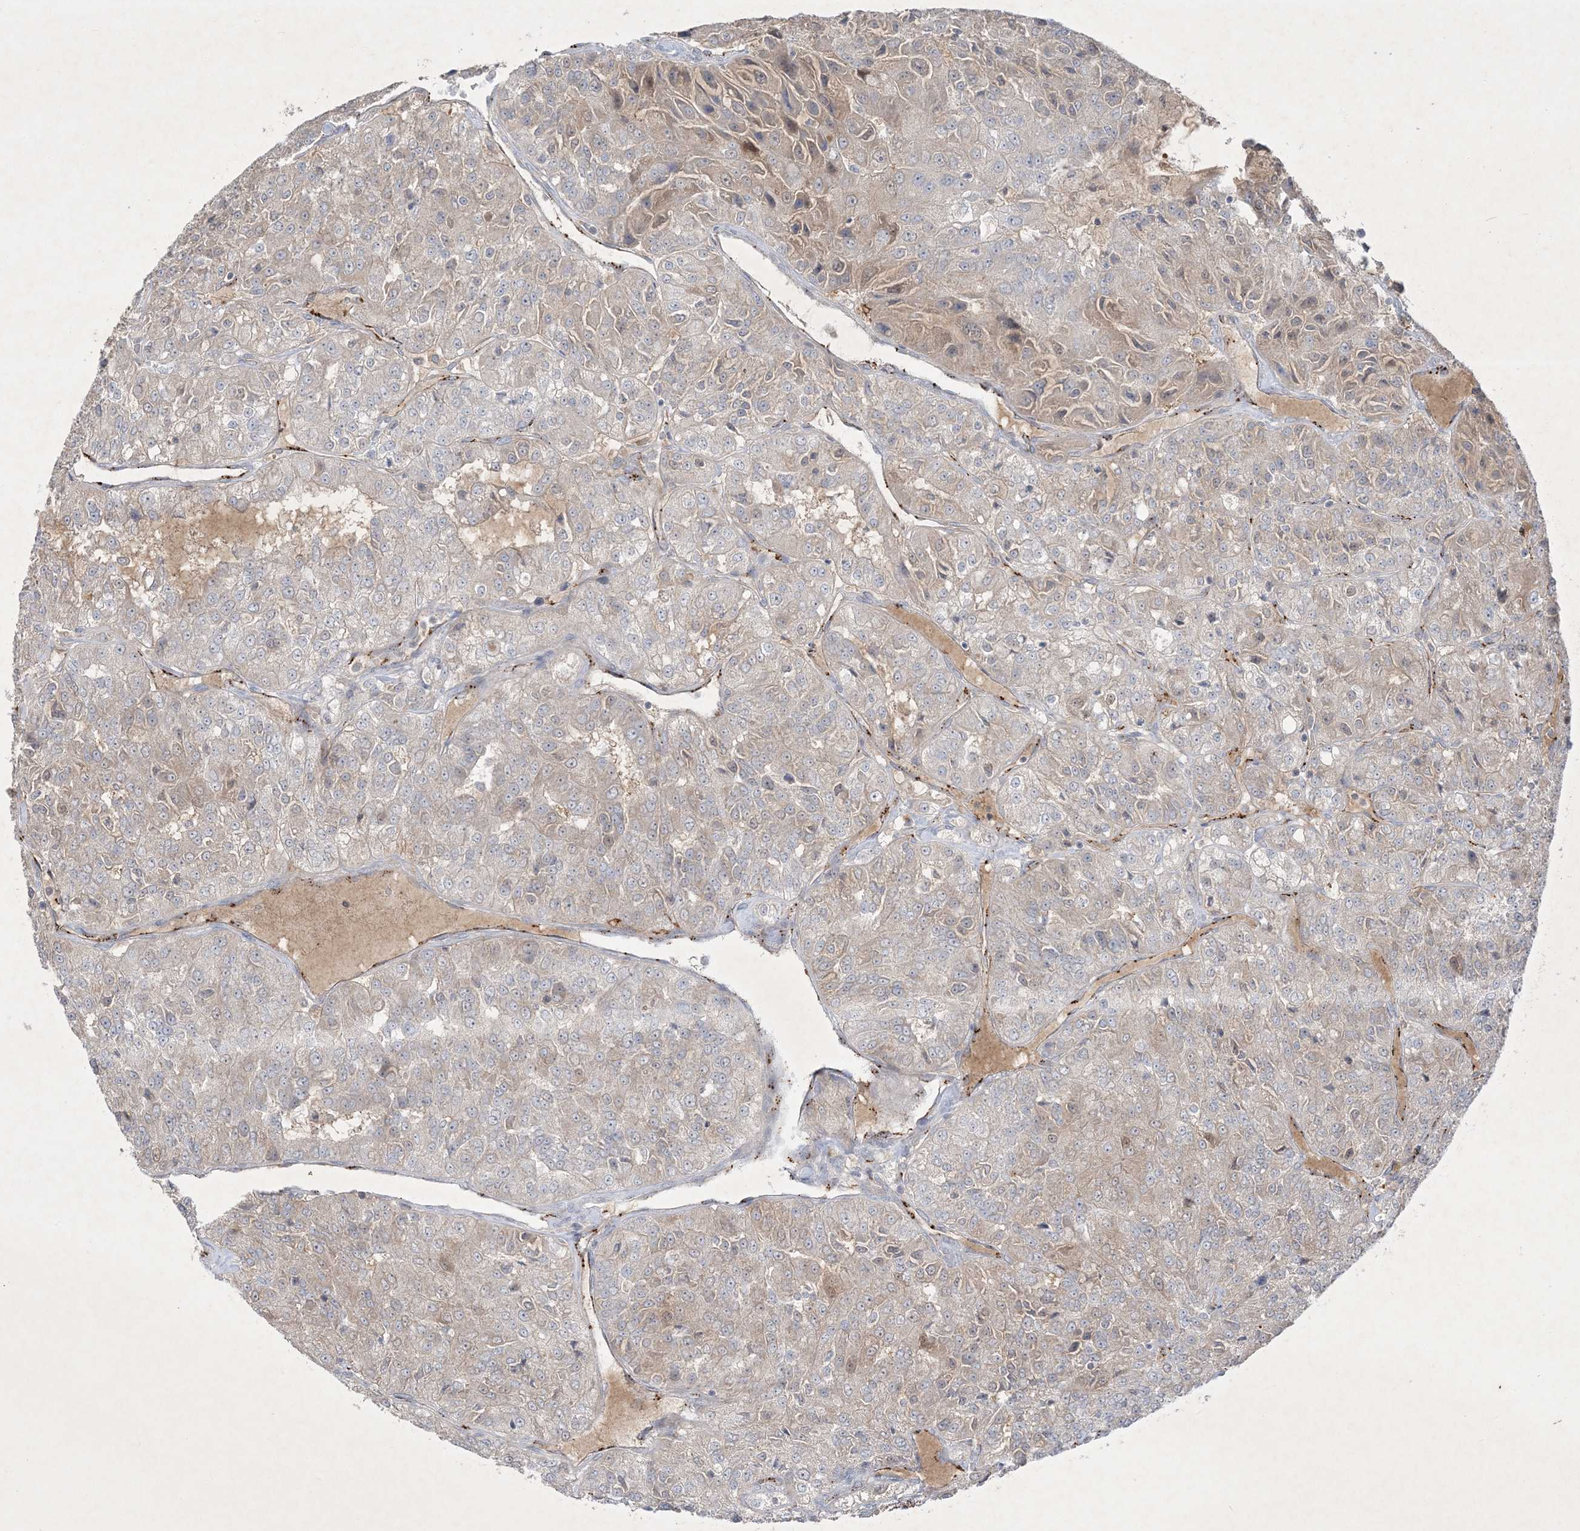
{"staining": {"intensity": "weak", "quantity": "25%-75%", "location": "cytoplasmic/membranous"}, "tissue": "renal cancer", "cell_type": "Tumor cells", "image_type": "cancer", "snomed": [{"axis": "morphology", "description": "Adenocarcinoma, NOS"}, {"axis": "topography", "description": "Kidney"}], "caption": "Renal cancer (adenocarcinoma) stained with immunohistochemistry (IHC) shows weak cytoplasmic/membranous positivity in about 25%-75% of tumor cells. Ihc stains the protein in brown and the nuclei are stained blue.", "gene": "PRSS36", "patient": {"sex": "female", "age": 63}}